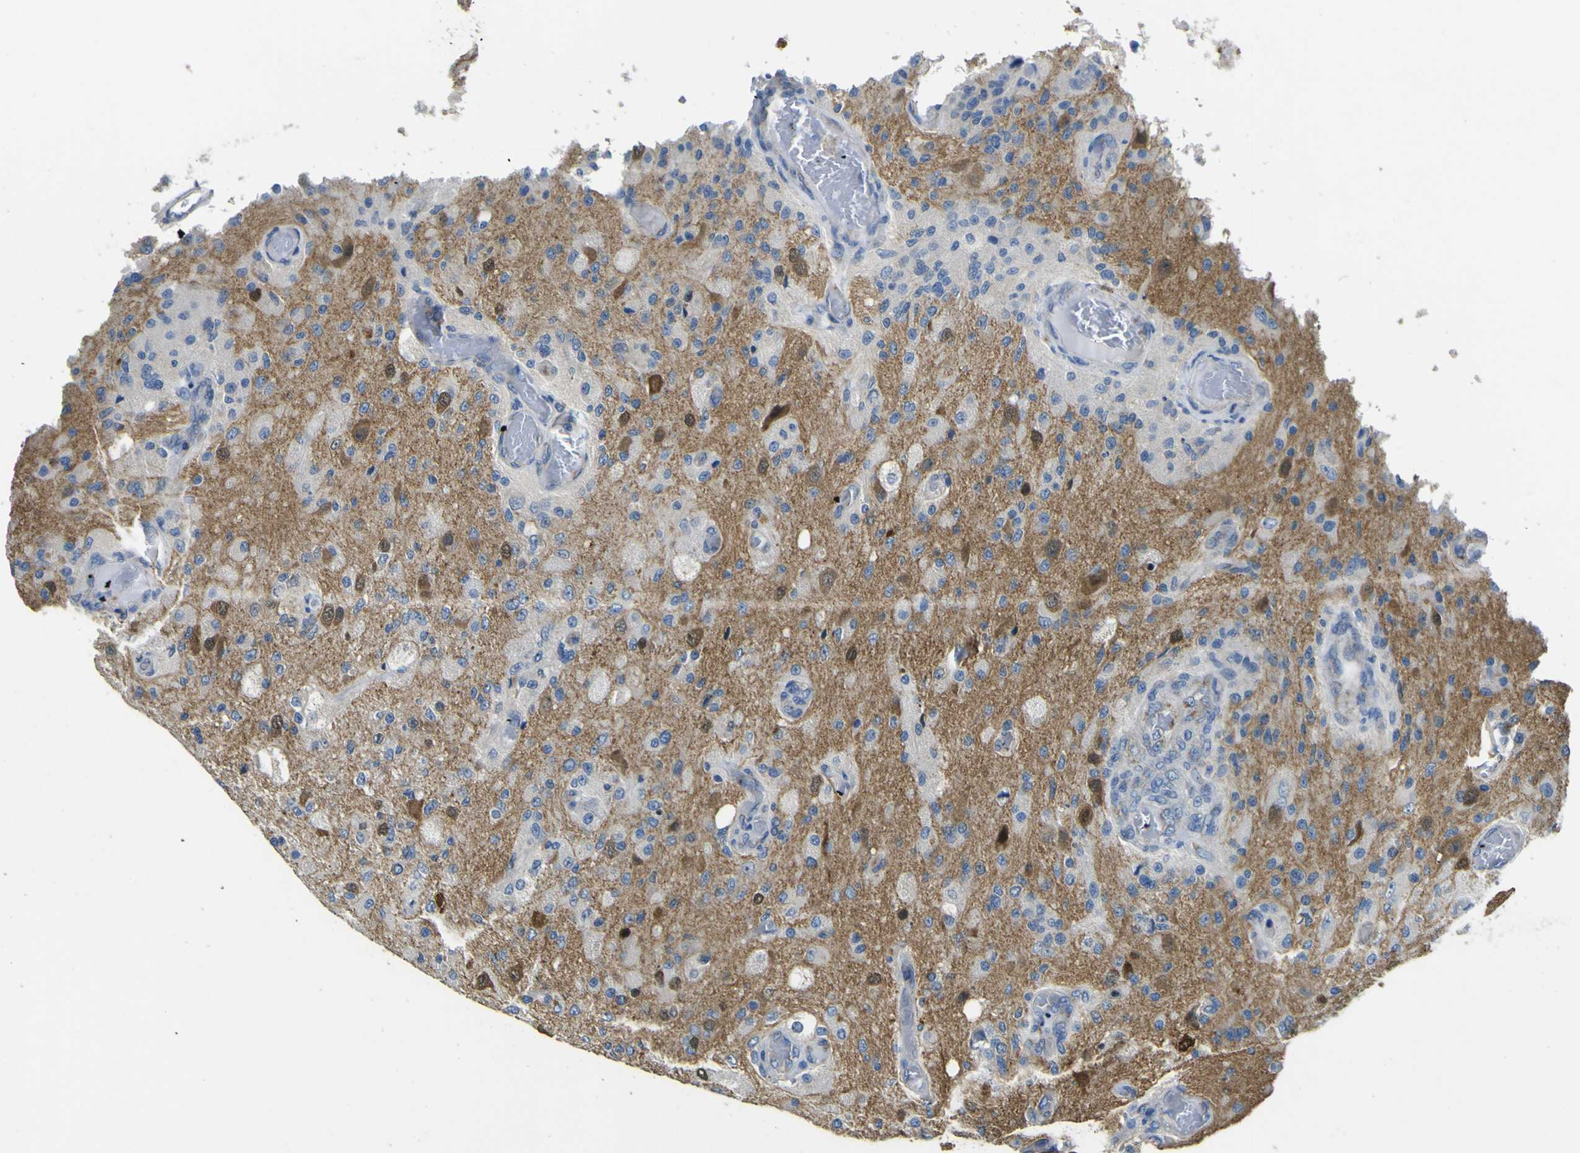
{"staining": {"intensity": "moderate", "quantity": "<25%", "location": "cytoplasmic/membranous"}, "tissue": "glioma", "cell_type": "Tumor cells", "image_type": "cancer", "snomed": [{"axis": "morphology", "description": "Normal tissue, NOS"}, {"axis": "morphology", "description": "Glioma, malignant, High grade"}, {"axis": "topography", "description": "Cerebral cortex"}], "caption": "Immunohistochemistry micrograph of high-grade glioma (malignant) stained for a protein (brown), which shows low levels of moderate cytoplasmic/membranous expression in approximately <25% of tumor cells.", "gene": "ALDH18A1", "patient": {"sex": "male", "age": 77}}